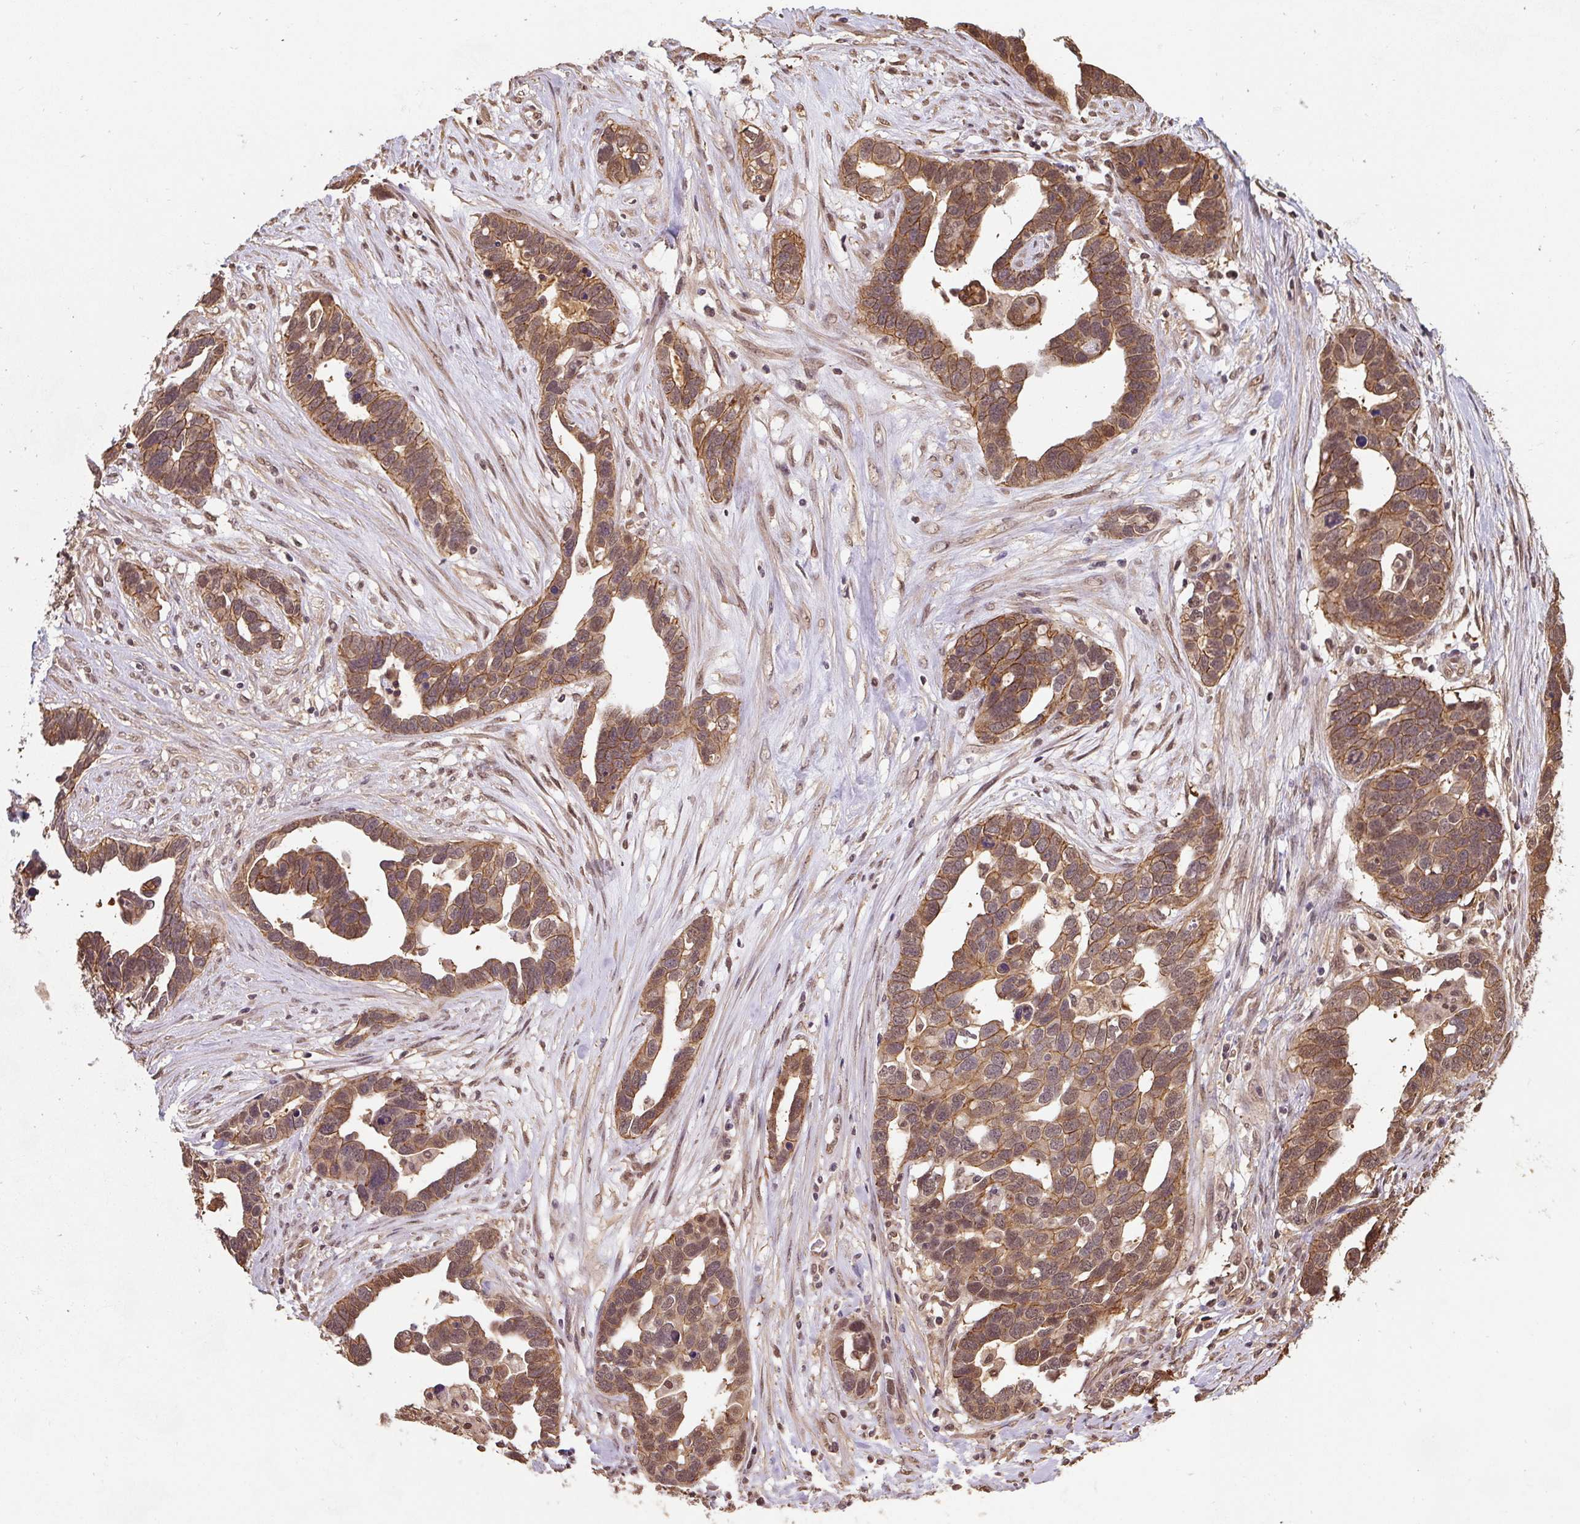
{"staining": {"intensity": "moderate", "quantity": ">75%", "location": "cytoplasmic/membranous,nuclear"}, "tissue": "ovarian cancer", "cell_type": "Tumor cells", "image_type": "cancer", "snomed": [{"axis": "morphology", "description": "Cystadenocarcinoma, serous, NOS"}, {"axis": "topography", "description": "Ovary"}], "caption": "The image displays immunohistochemical staining of ovarian serous cystadenocarcinoma. There is moderate cytoplasmic/membranous and nuclear staining is identified in approximately >75% of tumor cells.", "gene": "ST13", "patient": {"sex": "female", "age": 54}}